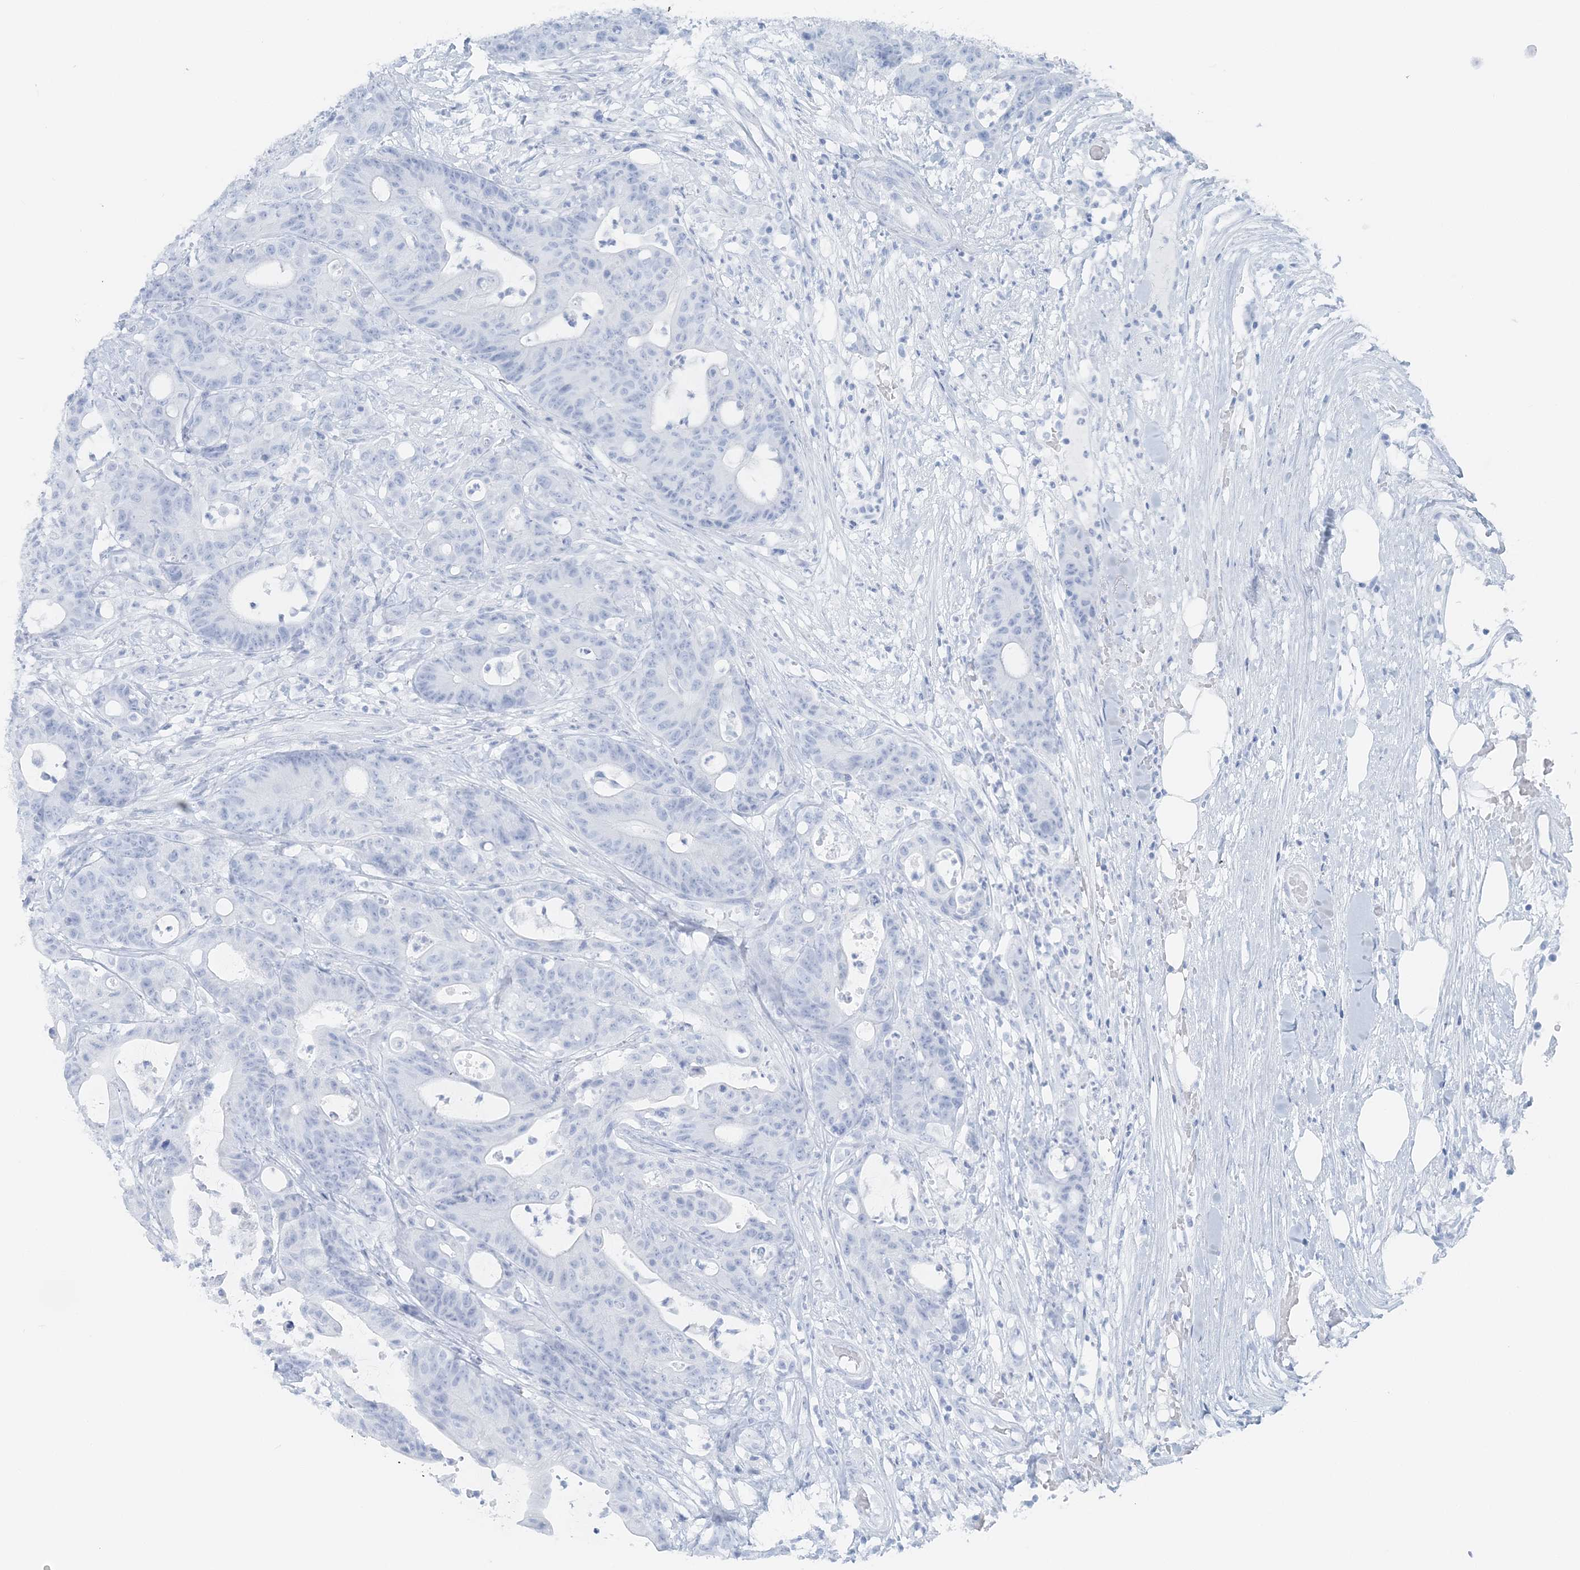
{"staining": {"intensity": "negative", "quantity": "none", "location": "none"}, "tissue": "colorectal cancer", "cell_type": "Tumor cells", "image_type": "cancer", "snomed": [{"axis": "morphology", "description": "Adenocarcinoma, NOS"}, {"axis": "topography", "description": "Colon"}], "caption": "Photomicrograph shows no protein staining in tumor cells of colorectal cancer (adenocarcinoma) tissue.", "gene": "ATP11A", "patient": {"sex": "female", "age": 84}}